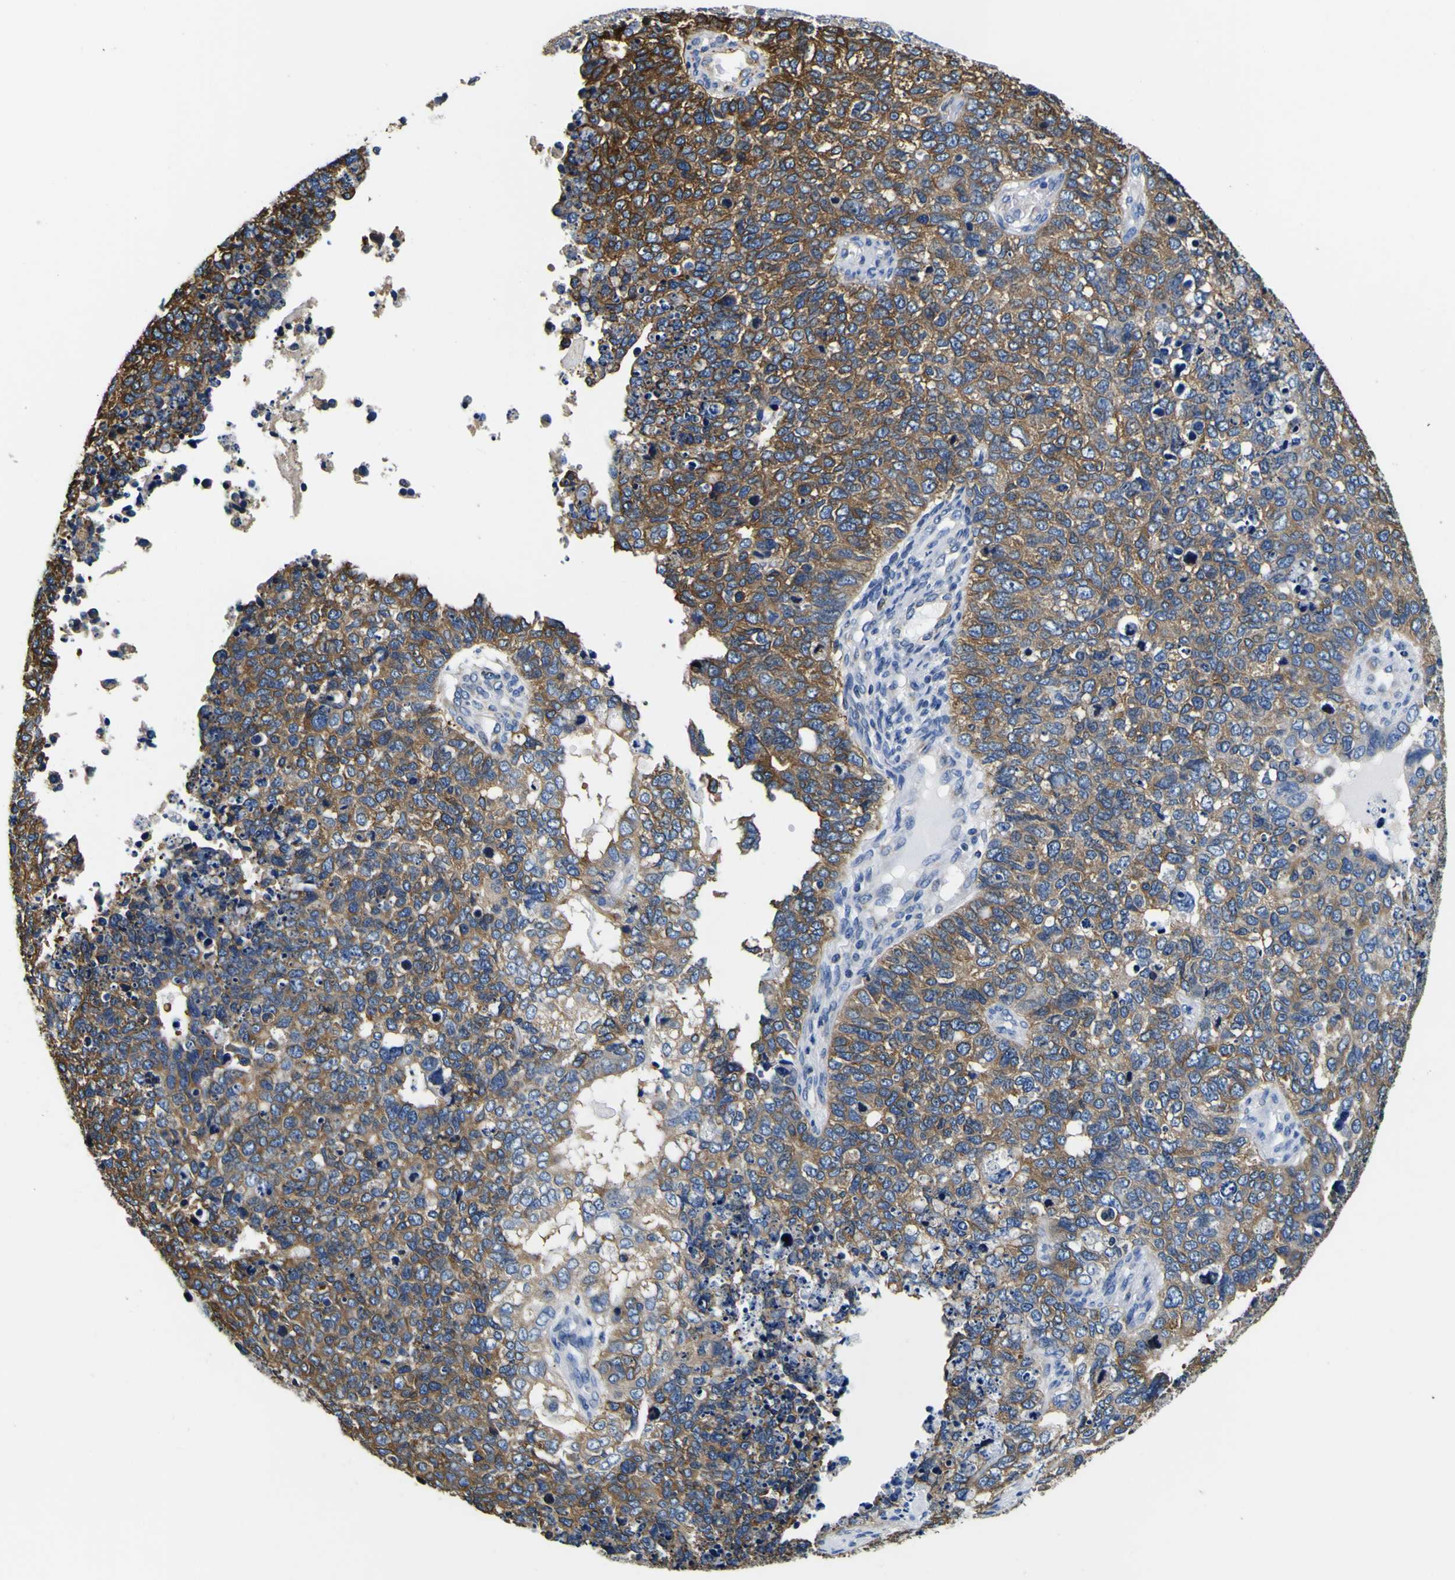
{"staining": {"intensity": "moderate", "quantity": ">75%", "location": "cytoplasmic/membranous"}, "tissue": "cervical cancer", "cell_type": "Tumor cells", "image_type": "cancer", "snomed": [{"axis": "morphology", "description": "Squamous cell carcinoma, NOS"}, {"axis": "topography", "description": "Cervix"}], "caption": "Moderate cytoplasmic/membranous expression for a protein is identified in approximately >75% of tumor cells of cervical cancer (squamous cell carcinoma) using immunohistochemistry (IHC).", "gene": "TUBA1B", "patient": {"sex": "female", "age": 63}}